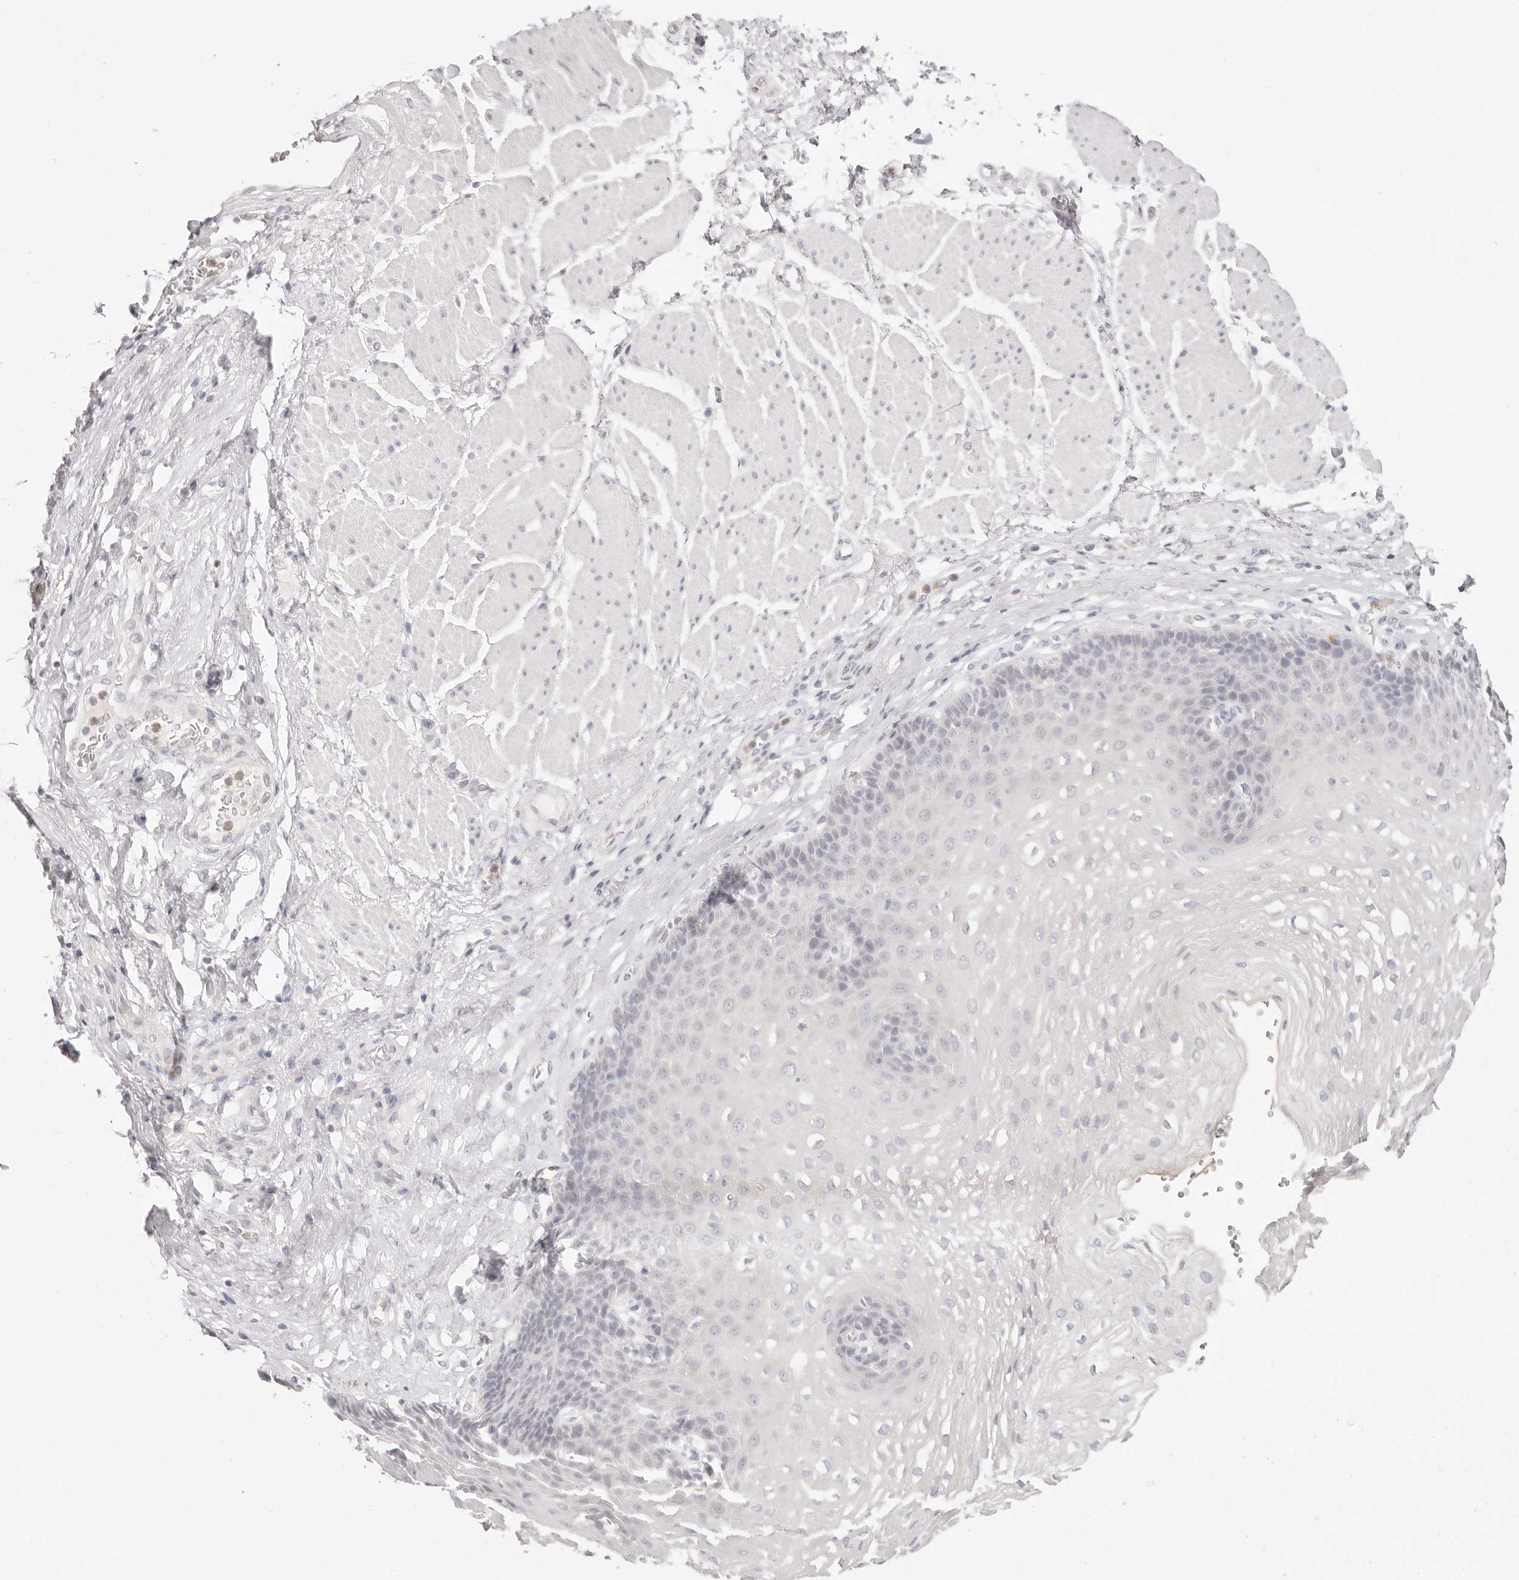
{"staining": {"intensity": "negative", "quantity": "none", "location": "none"}, "tissue": "esophagus", "cell_type": "Squamous epithelial cells", "image_type": "normal", "snomed": [{"axis": "morphology", "description": "Normal tissue, NOS"}, {"axis": "topography", "description": "Esophagus"}], "caption": "An IHC histopathology image of unremarkable esophagus is shown. There is no staining in squamous epithelial cells of esophagus. (Immunohistochemistry, brightfield microscopy, high magnification).", "gene": "ASCL1", "patient": {"sex": "female", "age": 66}}